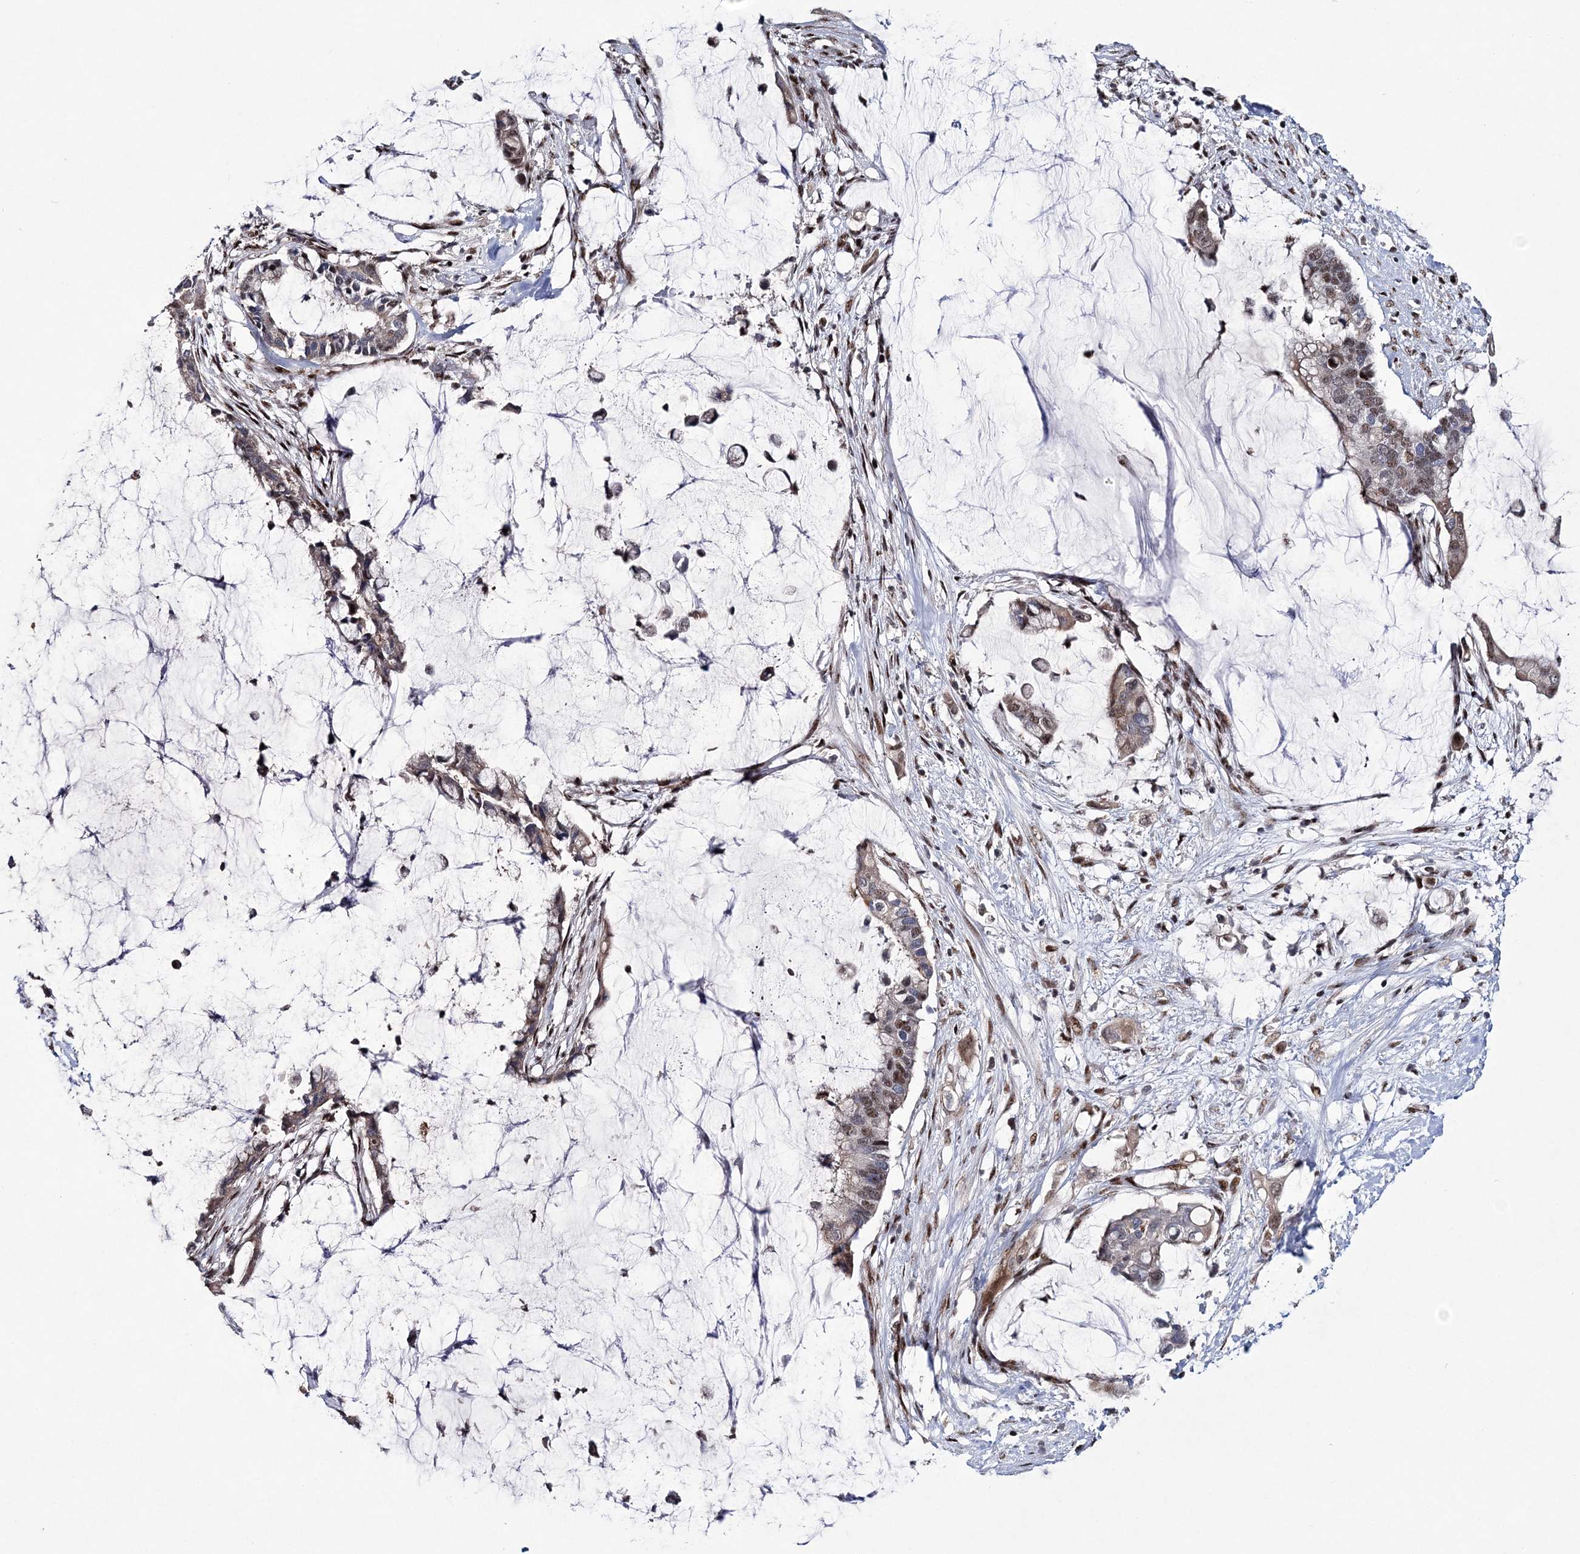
{"staining": {"intensity": "moderate", "quantity": "<25%", "location": "nuclear"}, "tissue": "pancreatic cancer", "cell_type": "Tumor cells", "image_type": "cancer", "snomed": [{"axis": "morphology", "description": "Adenocarcinoma, NOS"}, {"axis": "topography", "description": "Pancreas"}], "caption": "Protein staining by immunohistochemistry reveals moderate nuclear staining in about <25% of tumor cells in pancreatic adenocarcinoma. The staining was performed using DAB (3,3'-diaminobenzidine) to visualize the protein expression in brown, while the nuclei were stained in blue with hematoxylin (Magnification: 20x).", "gene": "TATDN2", "patient": {"sex": "male", "age": 41}}